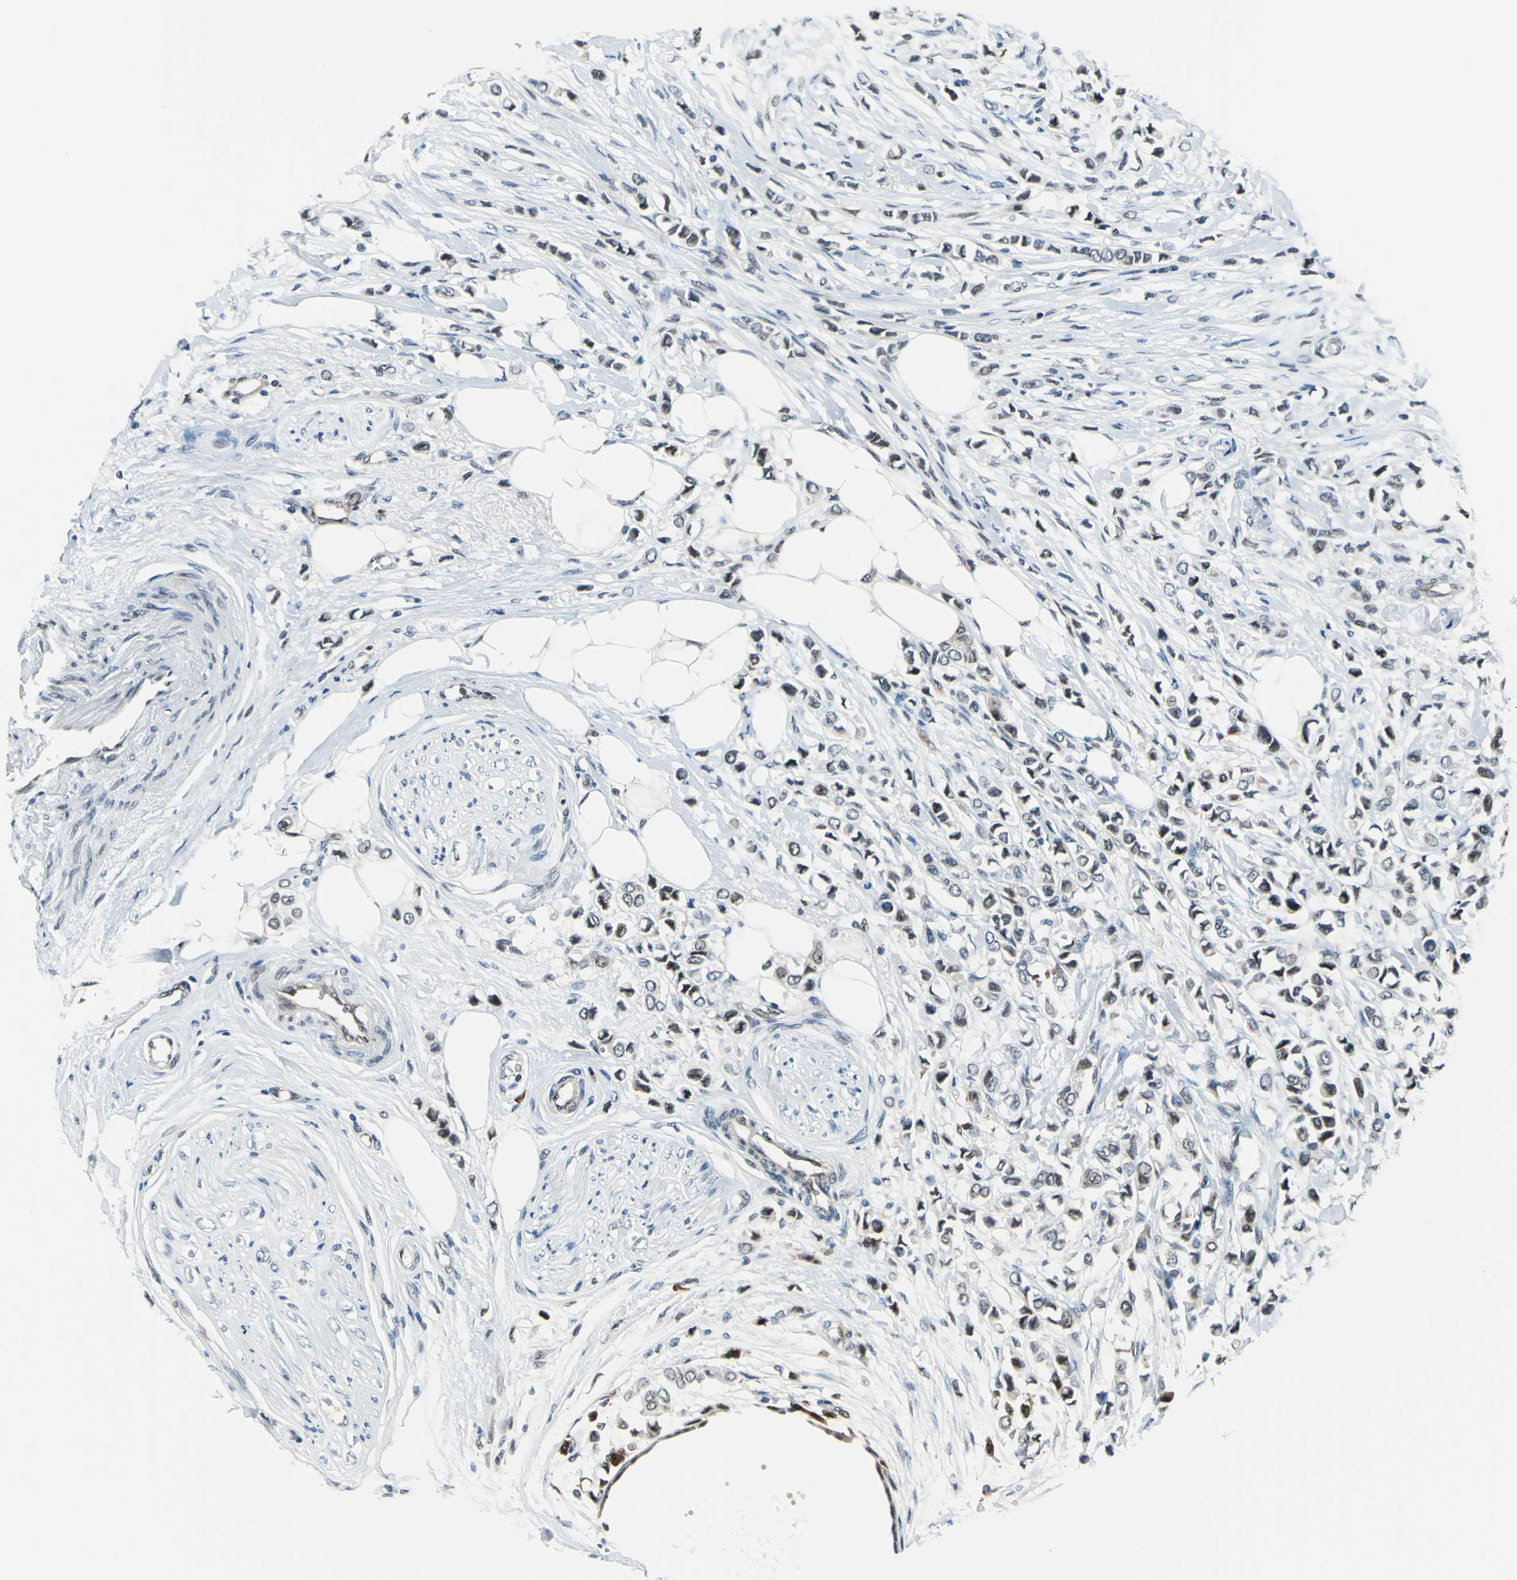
{"staining": {"intensity": "weak", "quantity": "25%-75%", "location": "cytoplasmic/membranous,nuclear"}, "tissue": "breast cancer", "cell_type": "Tumor cells", "image_type": "cancer", "snomed": [{"axis": "morphology", "description": "Lobular carcinoma"}, {"axis": "topography", "description": "Breast"}], "caption": "IHC staining of lobular carcinoma (breast), which reveals low levels of weak cytoplasmic/membranous and nuclear staining in approximately 25%-75% of tumor cells indicating weak cytoplasmic/membranous and nuclear protein expression. The staining was performed using DAB (3,3'-diaminobenzidine) (brown) for protein detection and nuclei were counterstained in hematoxylin (blue).", "gene": "POLR3K", "patient": {"sex": "female", "age": 51}}